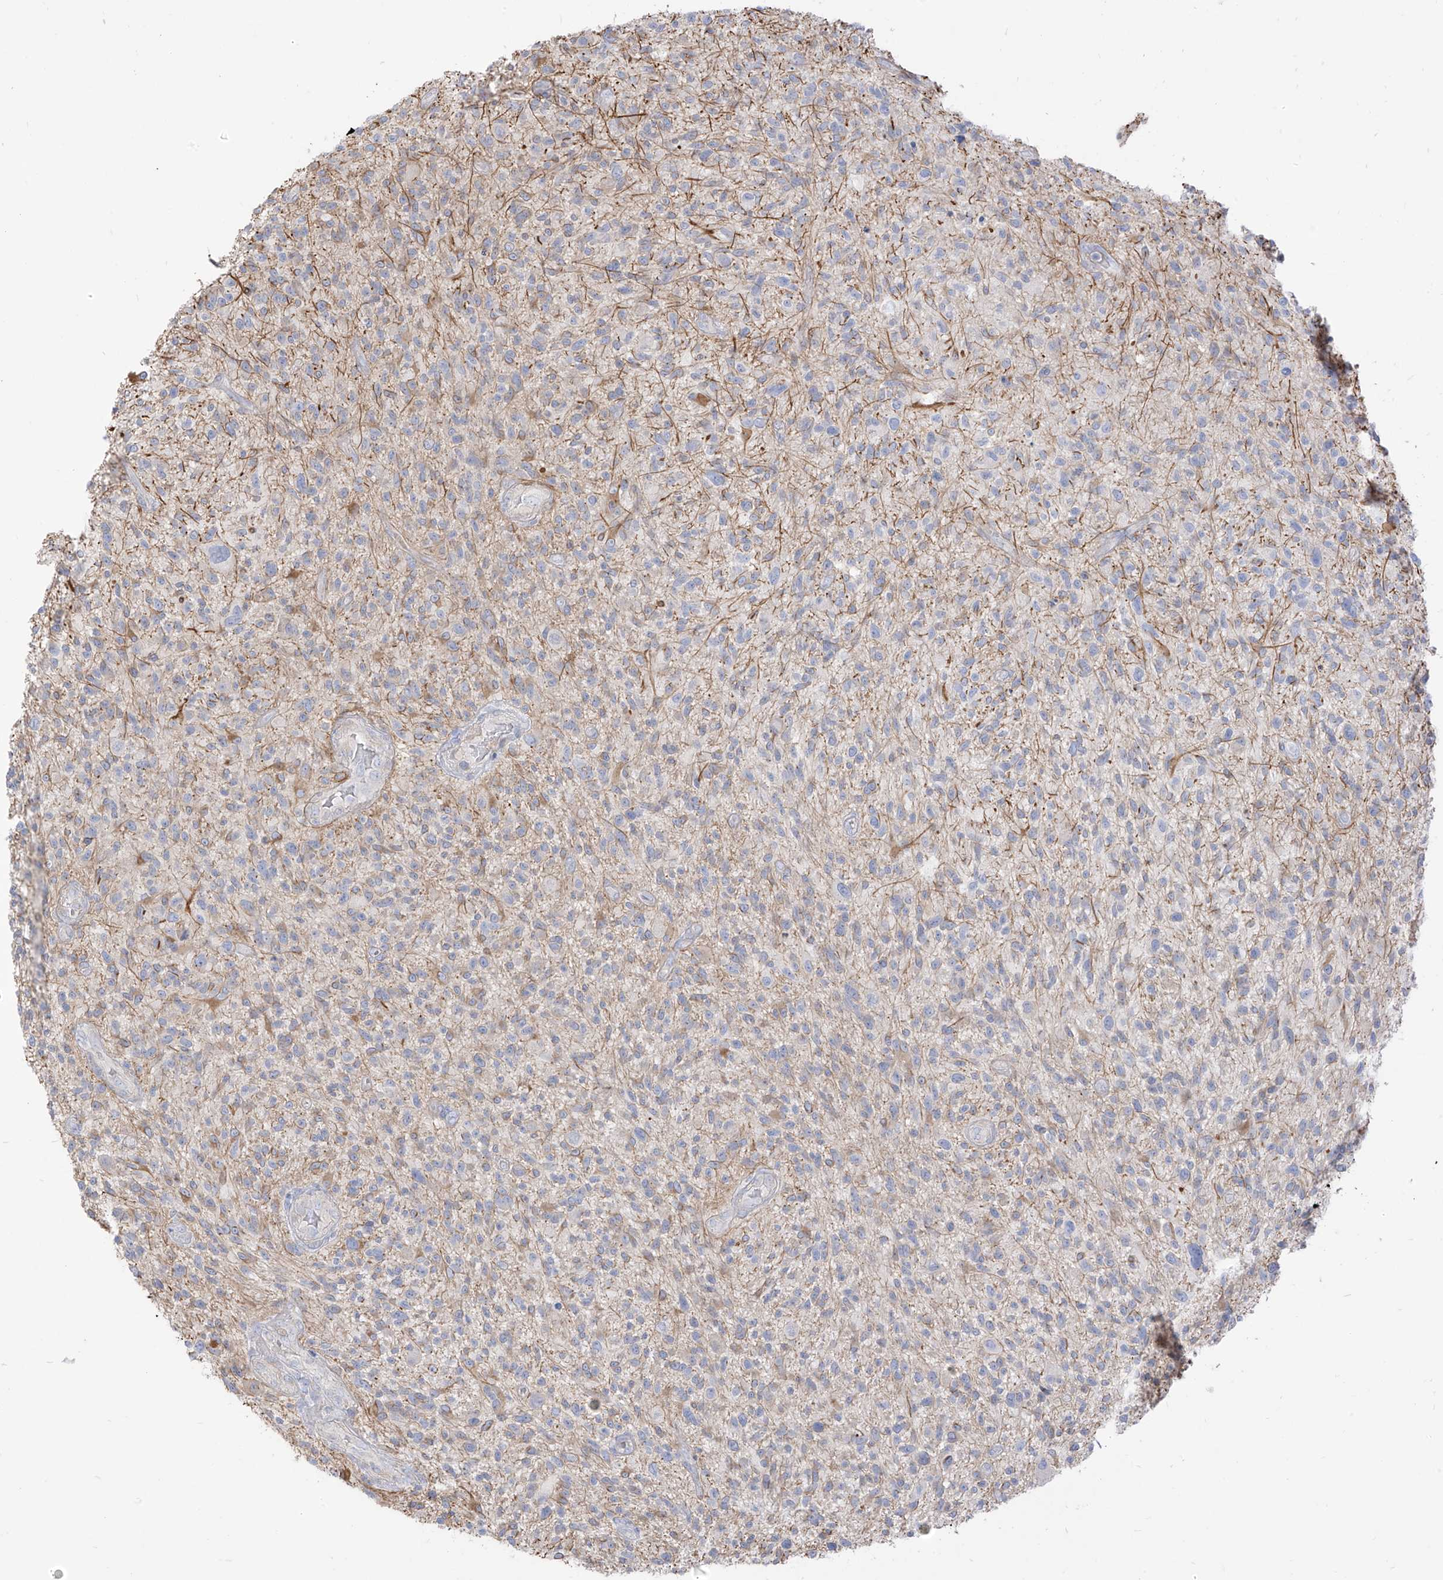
{"staining": {"intensity": "negative", "quantity": "none", "location": "none"}, "tissue": "glioma", "cell_type": "Tumor cells", "image_type": "cancer", "snomed": [{"axis": "morphology", "description": "Glioma, malignant, High grade"}, {"axis": "topography", "description": "Brain"}], "caption": "Tumor cells show no significant expression in glioma. (DAB immunohistochemistry (IHC) with hematoxylin counter stain).", "gene": "ARHGEF40", "patient": {"sex": "male", "age": 47}}